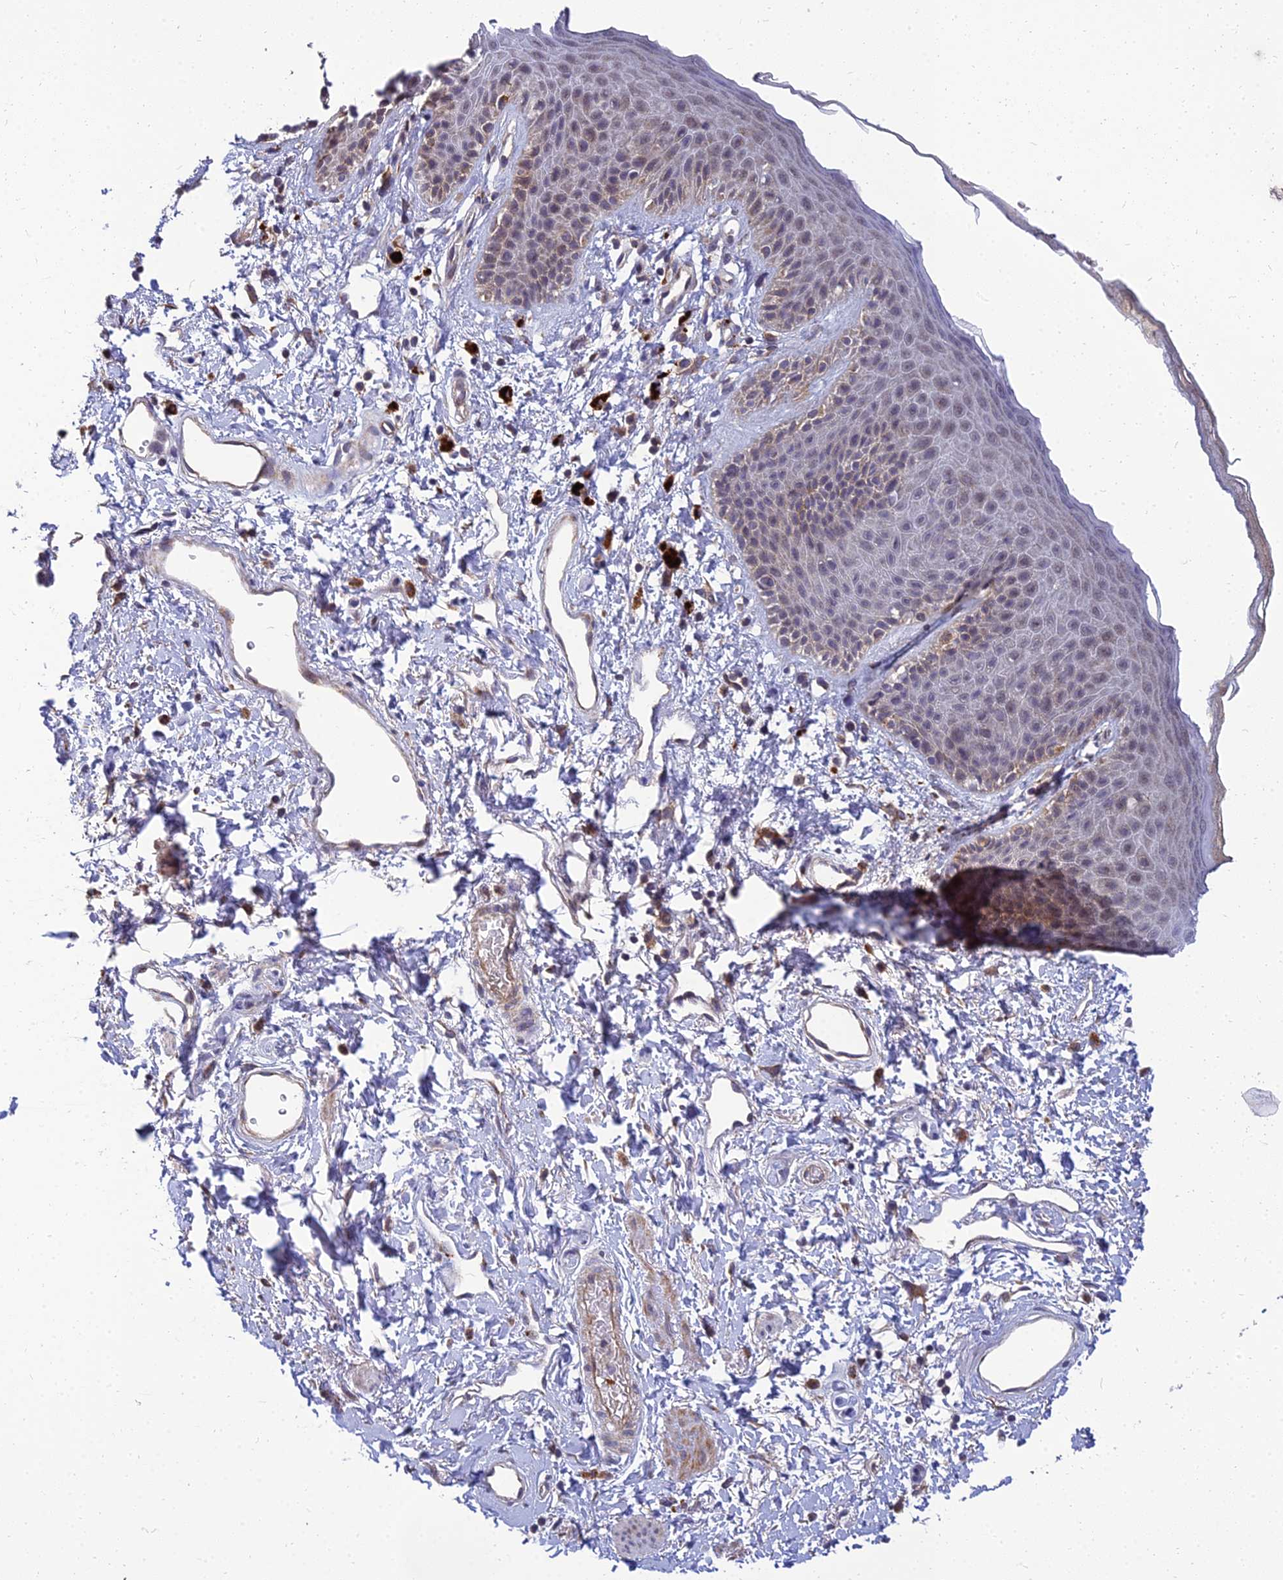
{"staining": {"intensity": "weak", "quantity": "25%-75%", "location": "cytoplasmic/membranous"}, "tissue": "skin", "cell_type": "Epidermal cells", "image_type": "normal", "snomed": [{"axis": "morphology", "description": "Normal tissue, NOS"}, {"axis": "topography", "description": "Anal"}], "caption": "Immunohistochemical staining of normal skin exhibits 25%-75% levels of weak cytoplasmic/membranous protein staining in approximately 25%-75% of epidermal cells.", "gene": "NPY", "patient": {"sex": "female", "age": 46}}